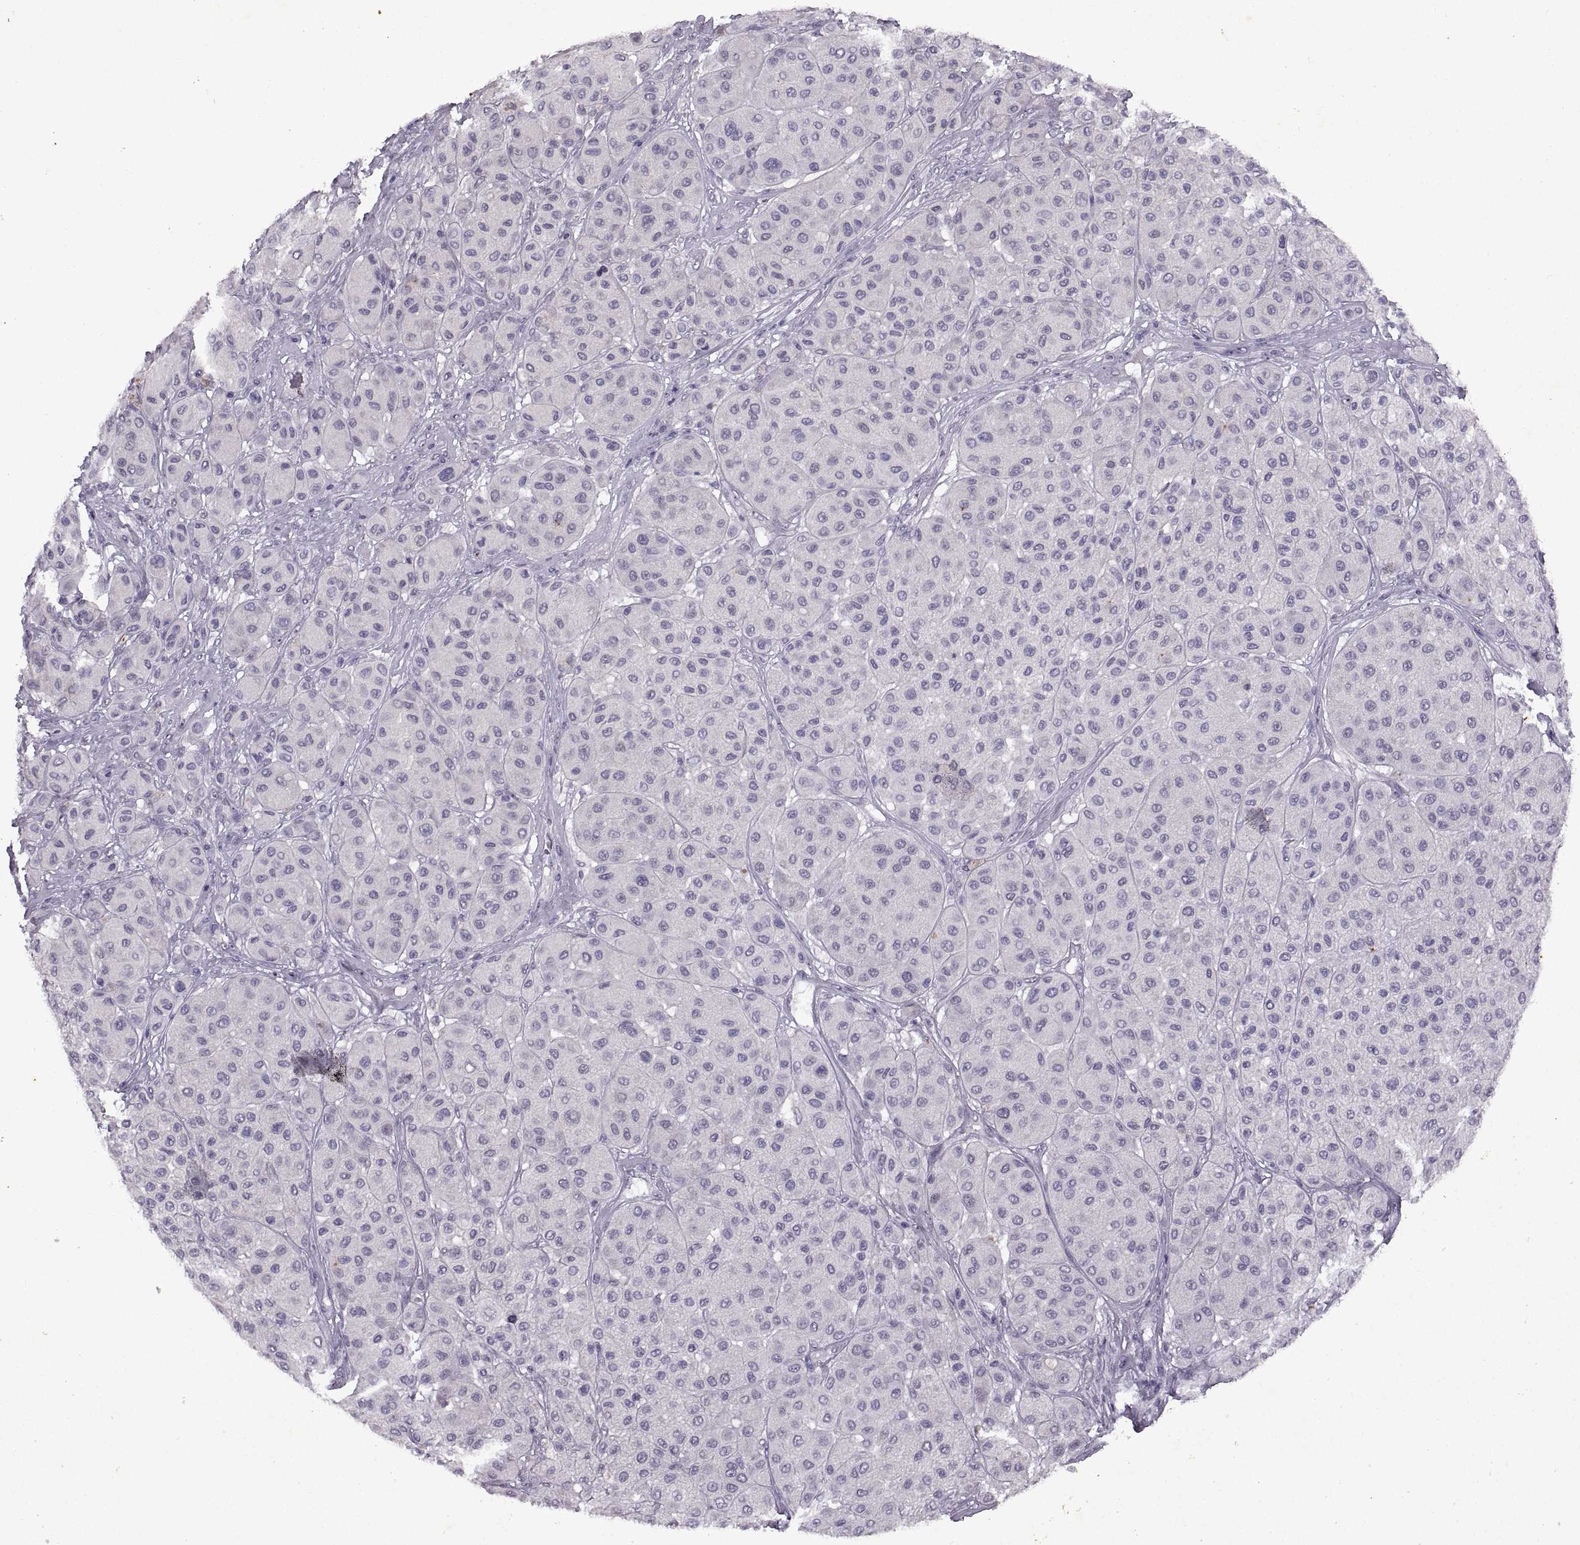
{"staining": {"intensity": "negative", "quantity": "none", "location": "none"}, "tissue": "melanoma", "cell_type": "Tumor cells", "image_type": "cancer", "snomed": [{"axis": "morphology", "description": "Malignant melanoma, Metastatic site"}, {"axis": "topography", "description": "Smooth muscle"}], "caption": "The image exhibits no significant expression in tumor cells of malignant melanoma (metastatic site). Brightfield microscopy of immunohistochemistry (IHC) stained with DAB (brown) and hematoxylin (blue), captured at high magnification.", "gene": "SINHCAF", "patient": {"sex": "male", "age": 41}}